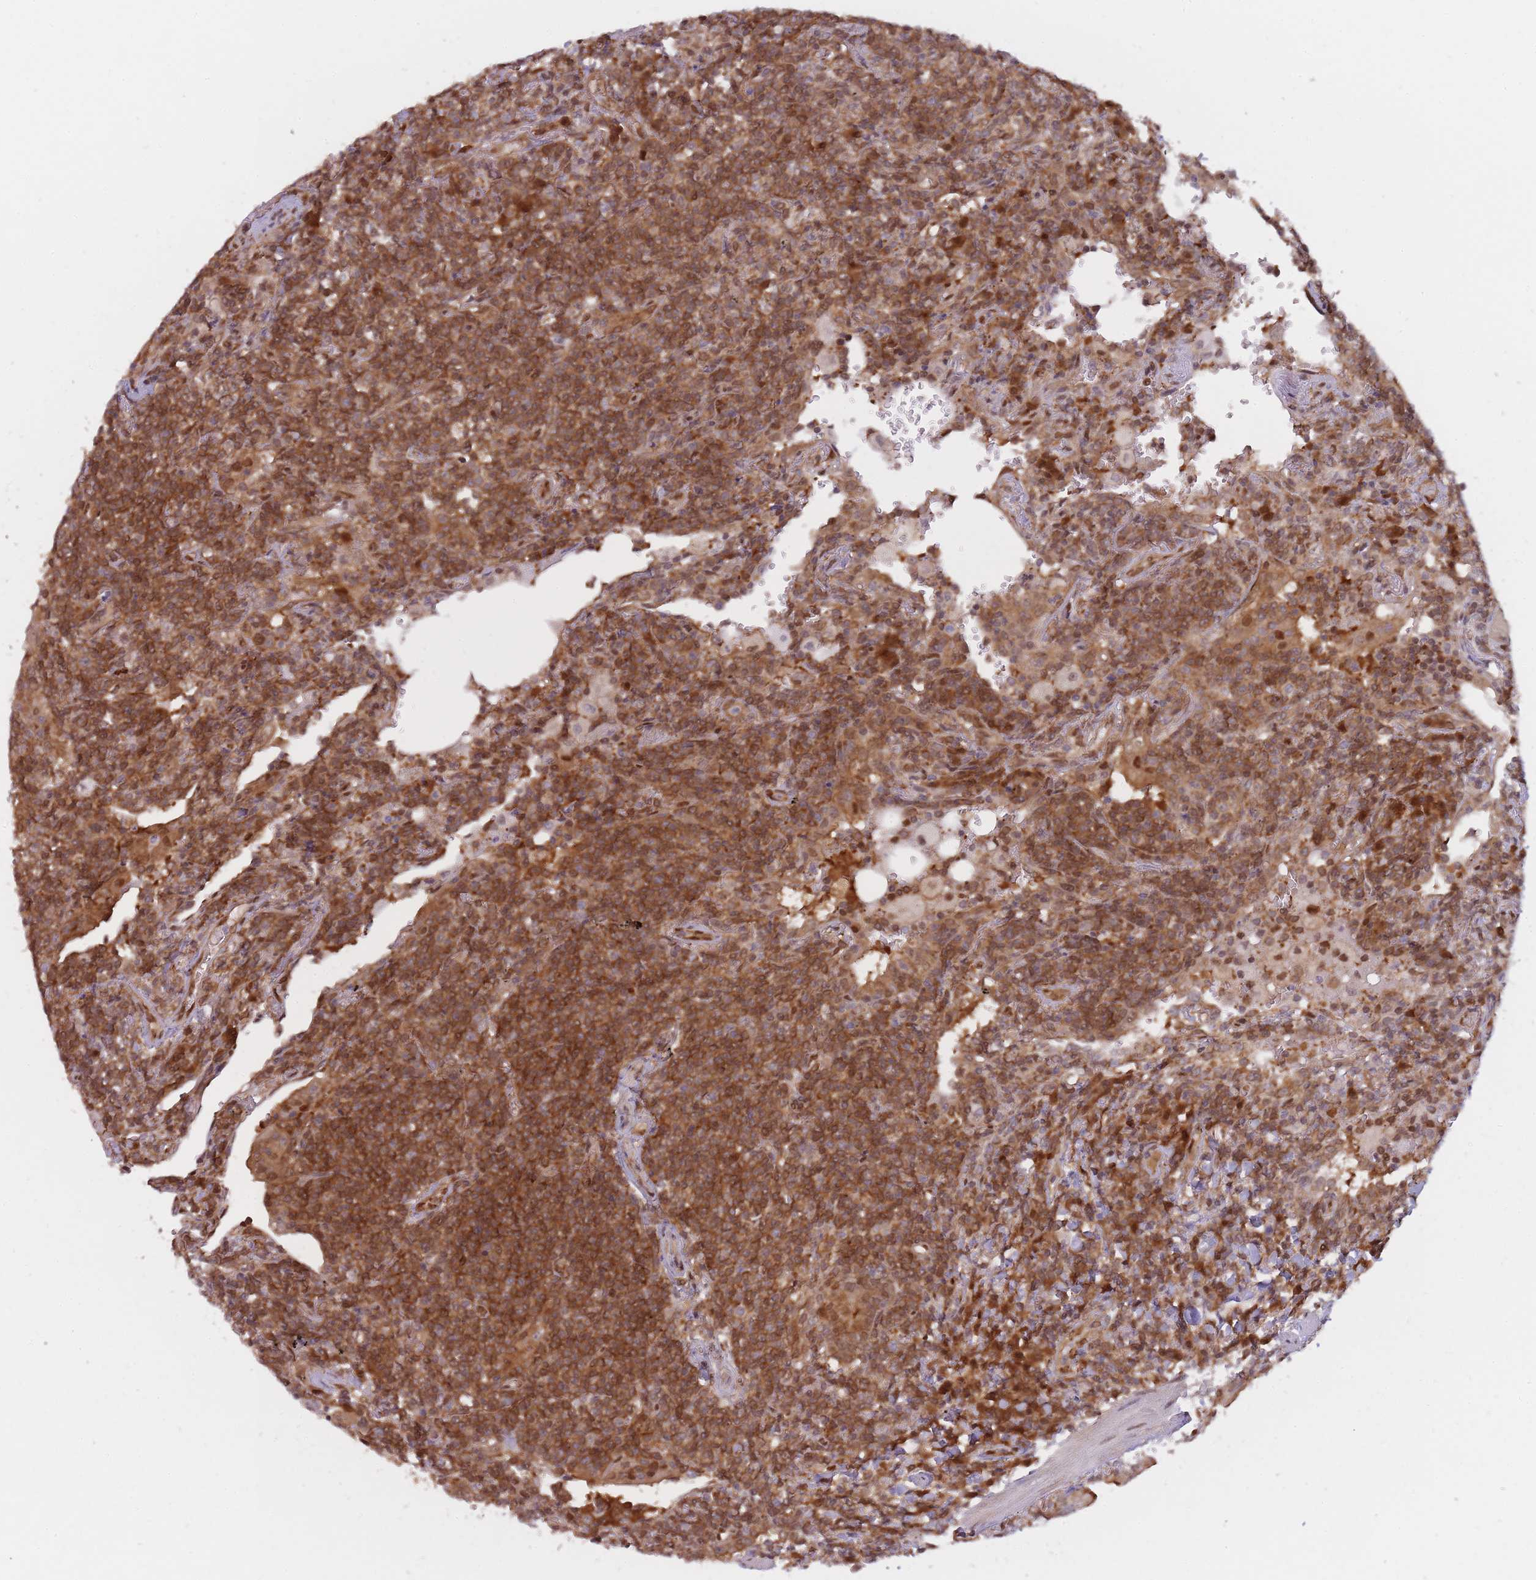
{"staining": {"intensity": "moderate", "quantity": ">75%", "location": "cytoplasmic/membranous"}, "tissue": "lymphoma", "cell_type": "Tumor cells", "image_type": "cancer", "snomed": [{"axis": "morphology", "description": "Malignant lymphoma, non-Hodgkin's type, Low grade"}, {"axis": "topography", "description": "Lung"}], "caption": "The immunohistochemical stain highlights moderate cytoplasmic/membranous expression in tumor cells of lymphoma tissue. Nuclei are stained in blue.", "gene": "NSFL1C", "patient": {"sex": "female", "age": 71}}